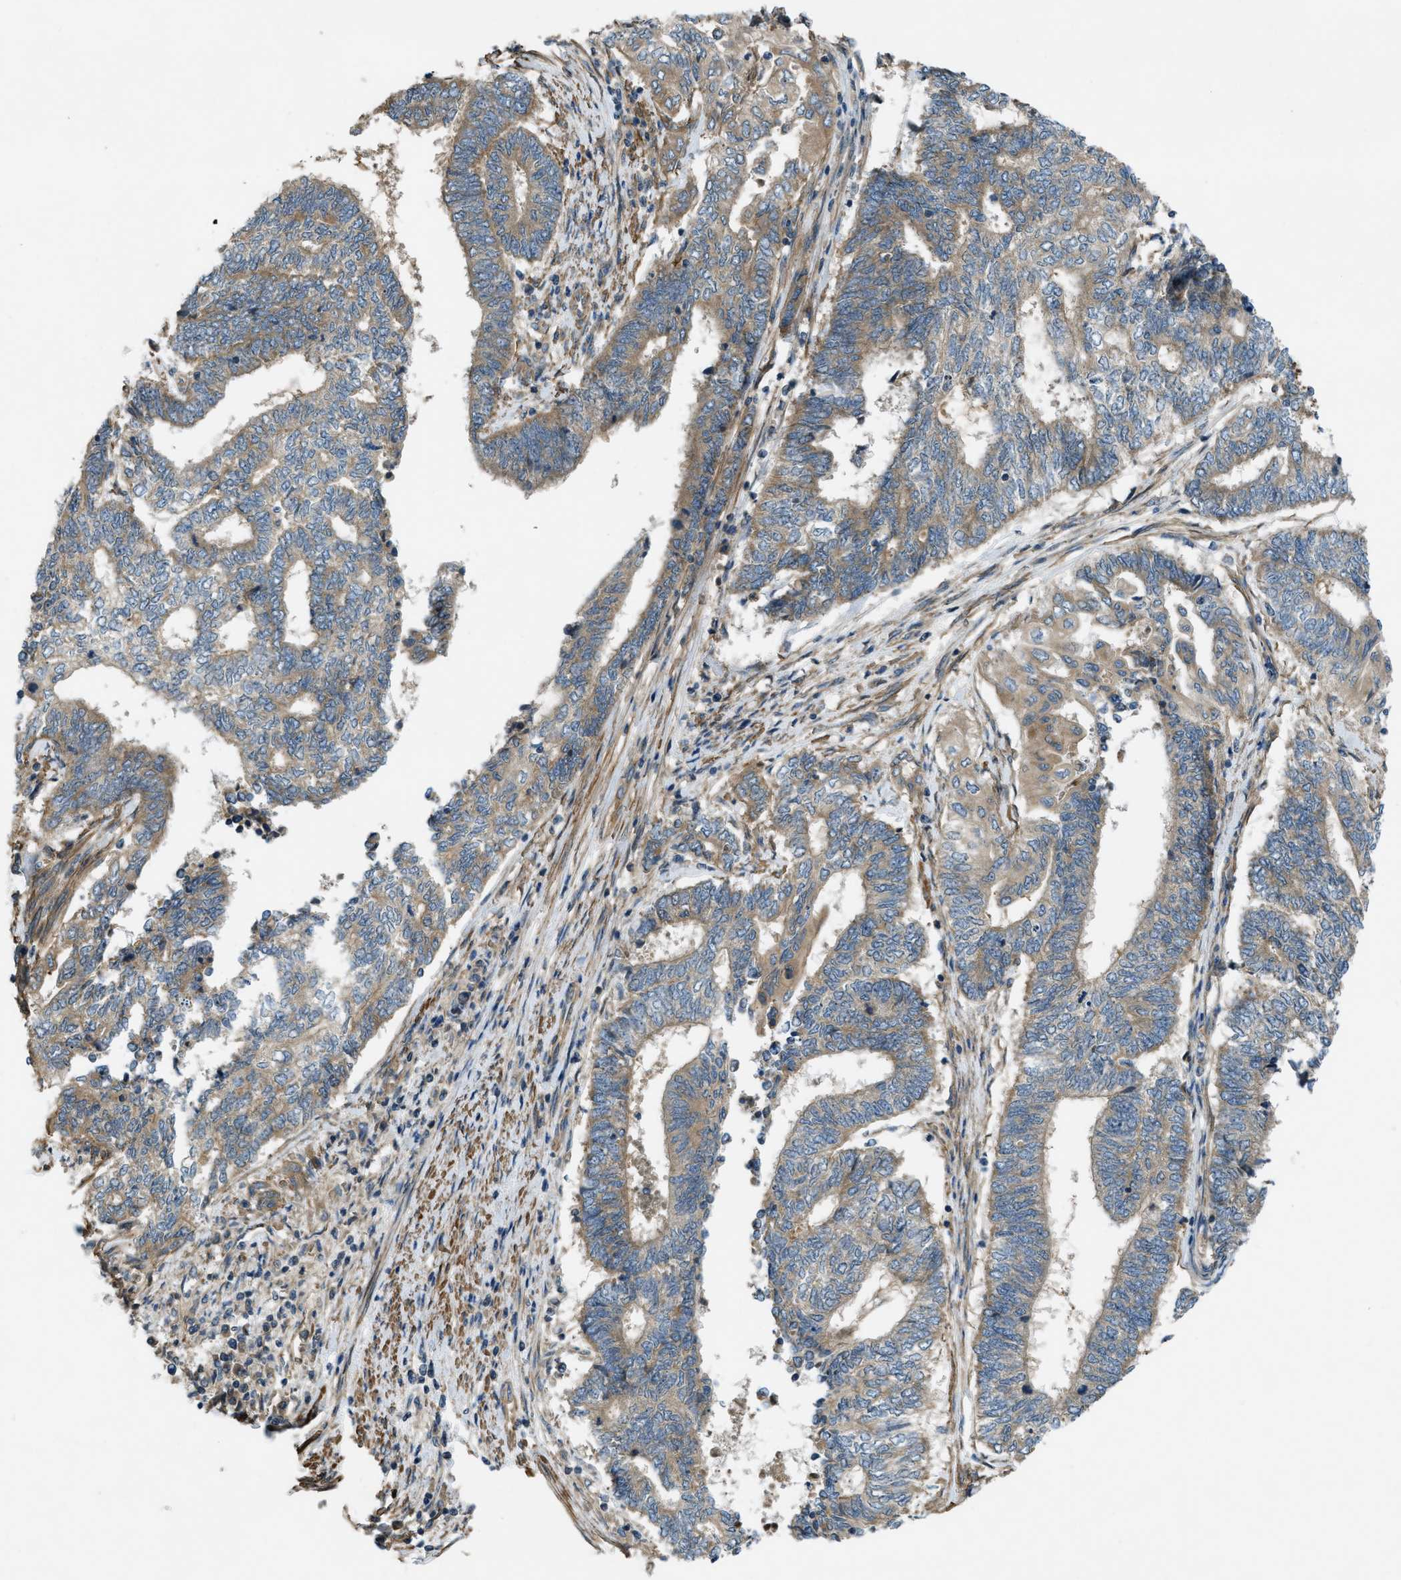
{"staining": {"intensity": "moderate", "quantity": ">75%", "location": "cytoplasmic/membranous"}, "tissue": "endometrial cancer", "cell_type": "Tumor cells", "image_type": "cancer", "snomed": [{"axis": "morphology", "description": "Adenocarcinoma, NOS"}, {"axis": "topography", "description": "Uterus"}, {"axis": "topography", "description": "Endometrium"}], "caption": "Immunohistochemical staining of human adenocarcinoma (endometrial) shows medium levels of moderate cytoplasmic/membranous protein positivity in approximately >75% of tumor cells.", "gene": "VEZT", "patient": {"sex": "female", "age": 70}}